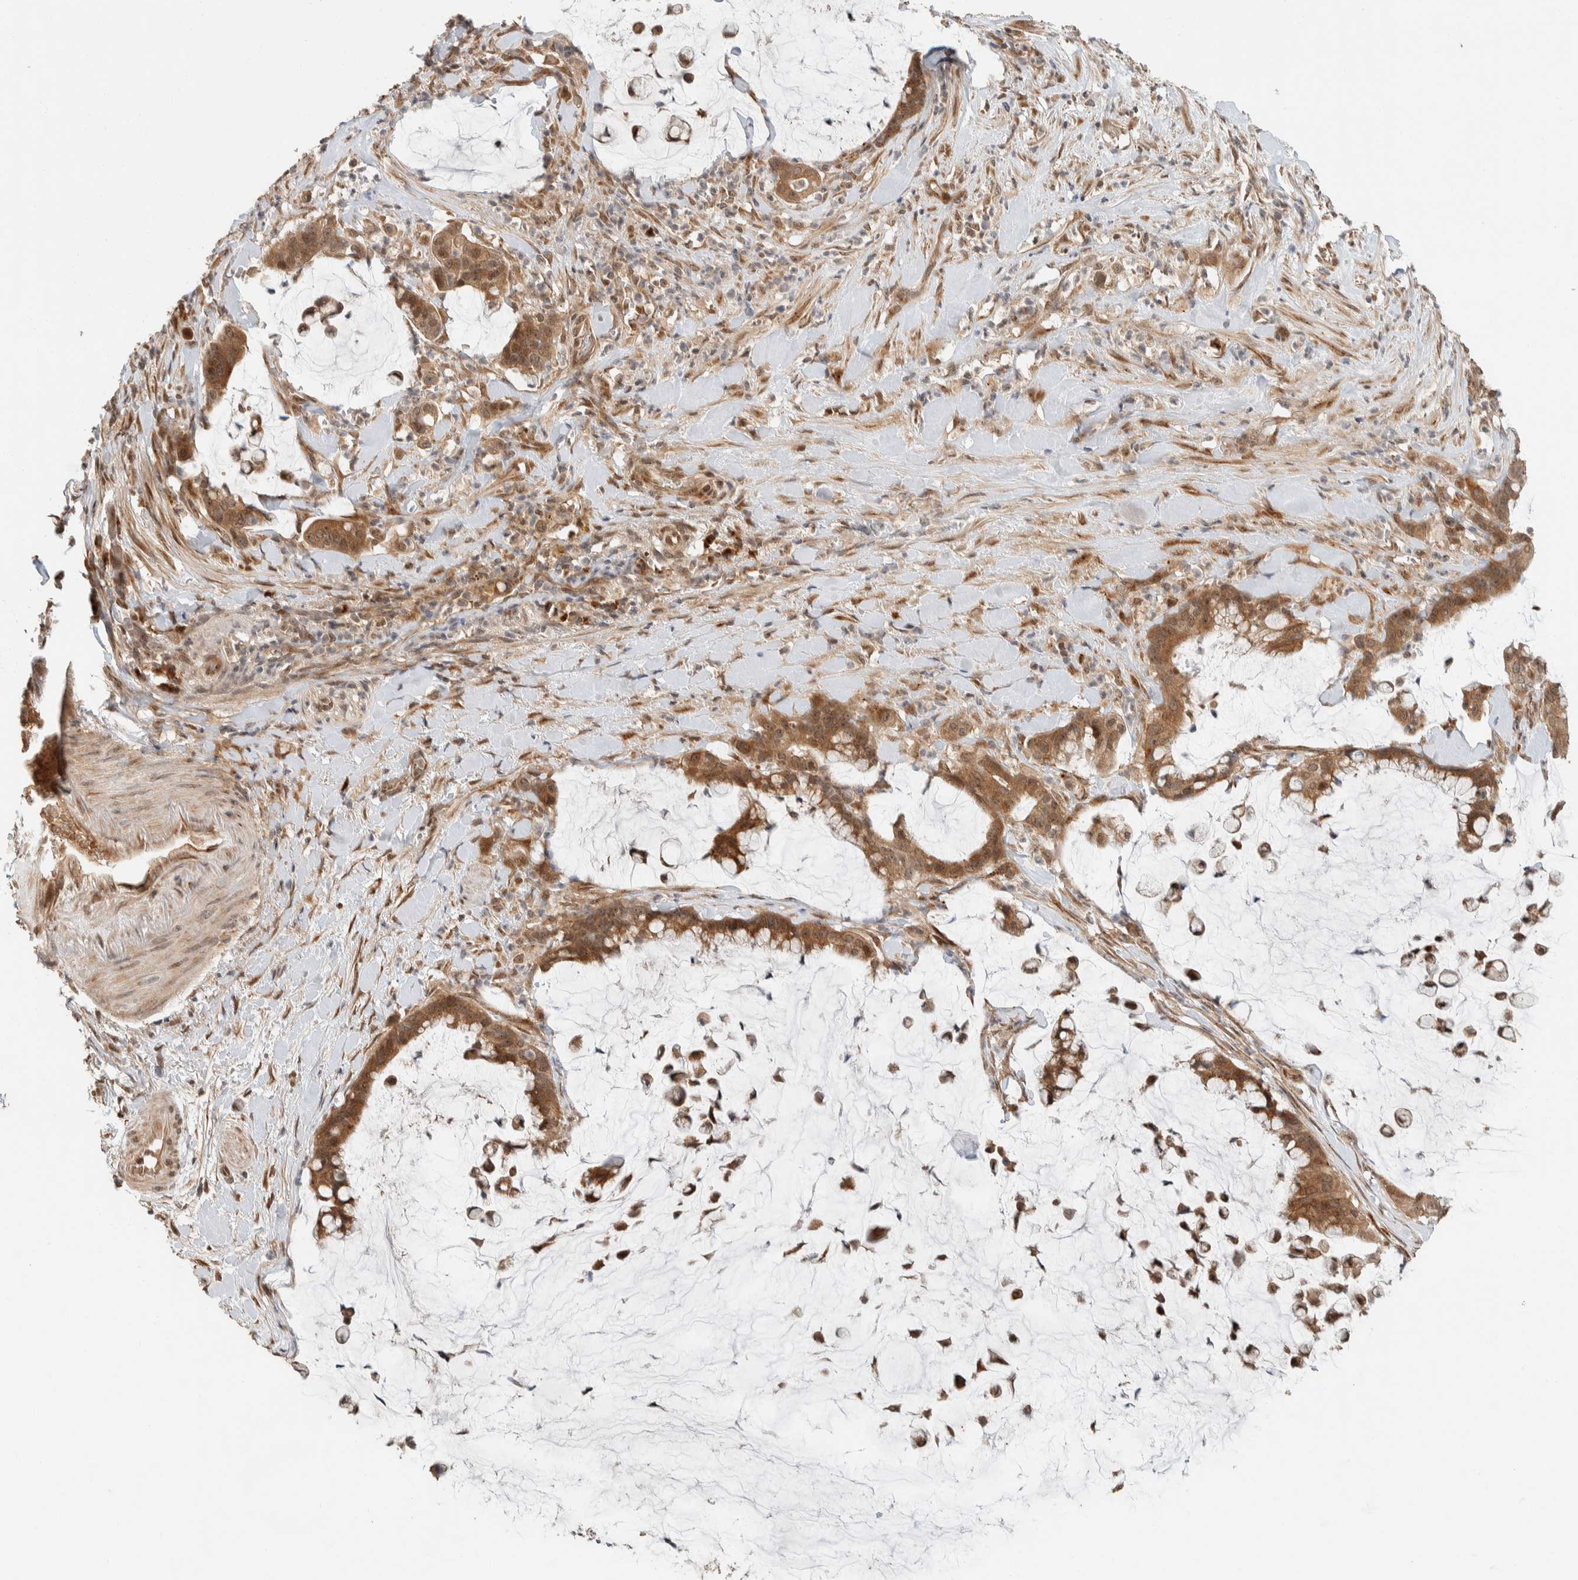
{"staining": {"intensity": "moderate", "quantity": ">75%", "location": "cytoplasmic/membranous"}, "tissue": "pancreatic cancer", "cell_type": "Tumor cells", "image_type": "cancer", "snomed": [{"axis": "morphology", "description": "Adenocarcinoma, NOS"}, {"axis": "topography", "description": "Pancreas"}], "caption": "A micrograph of adenocarcinoma (pancreatic) stained for a protein shows moderate cytoplasmic/membranous brown staining in tumor cells.", "gene": "ZBTB2", "patient": {"sex": "male", "age": 41}}